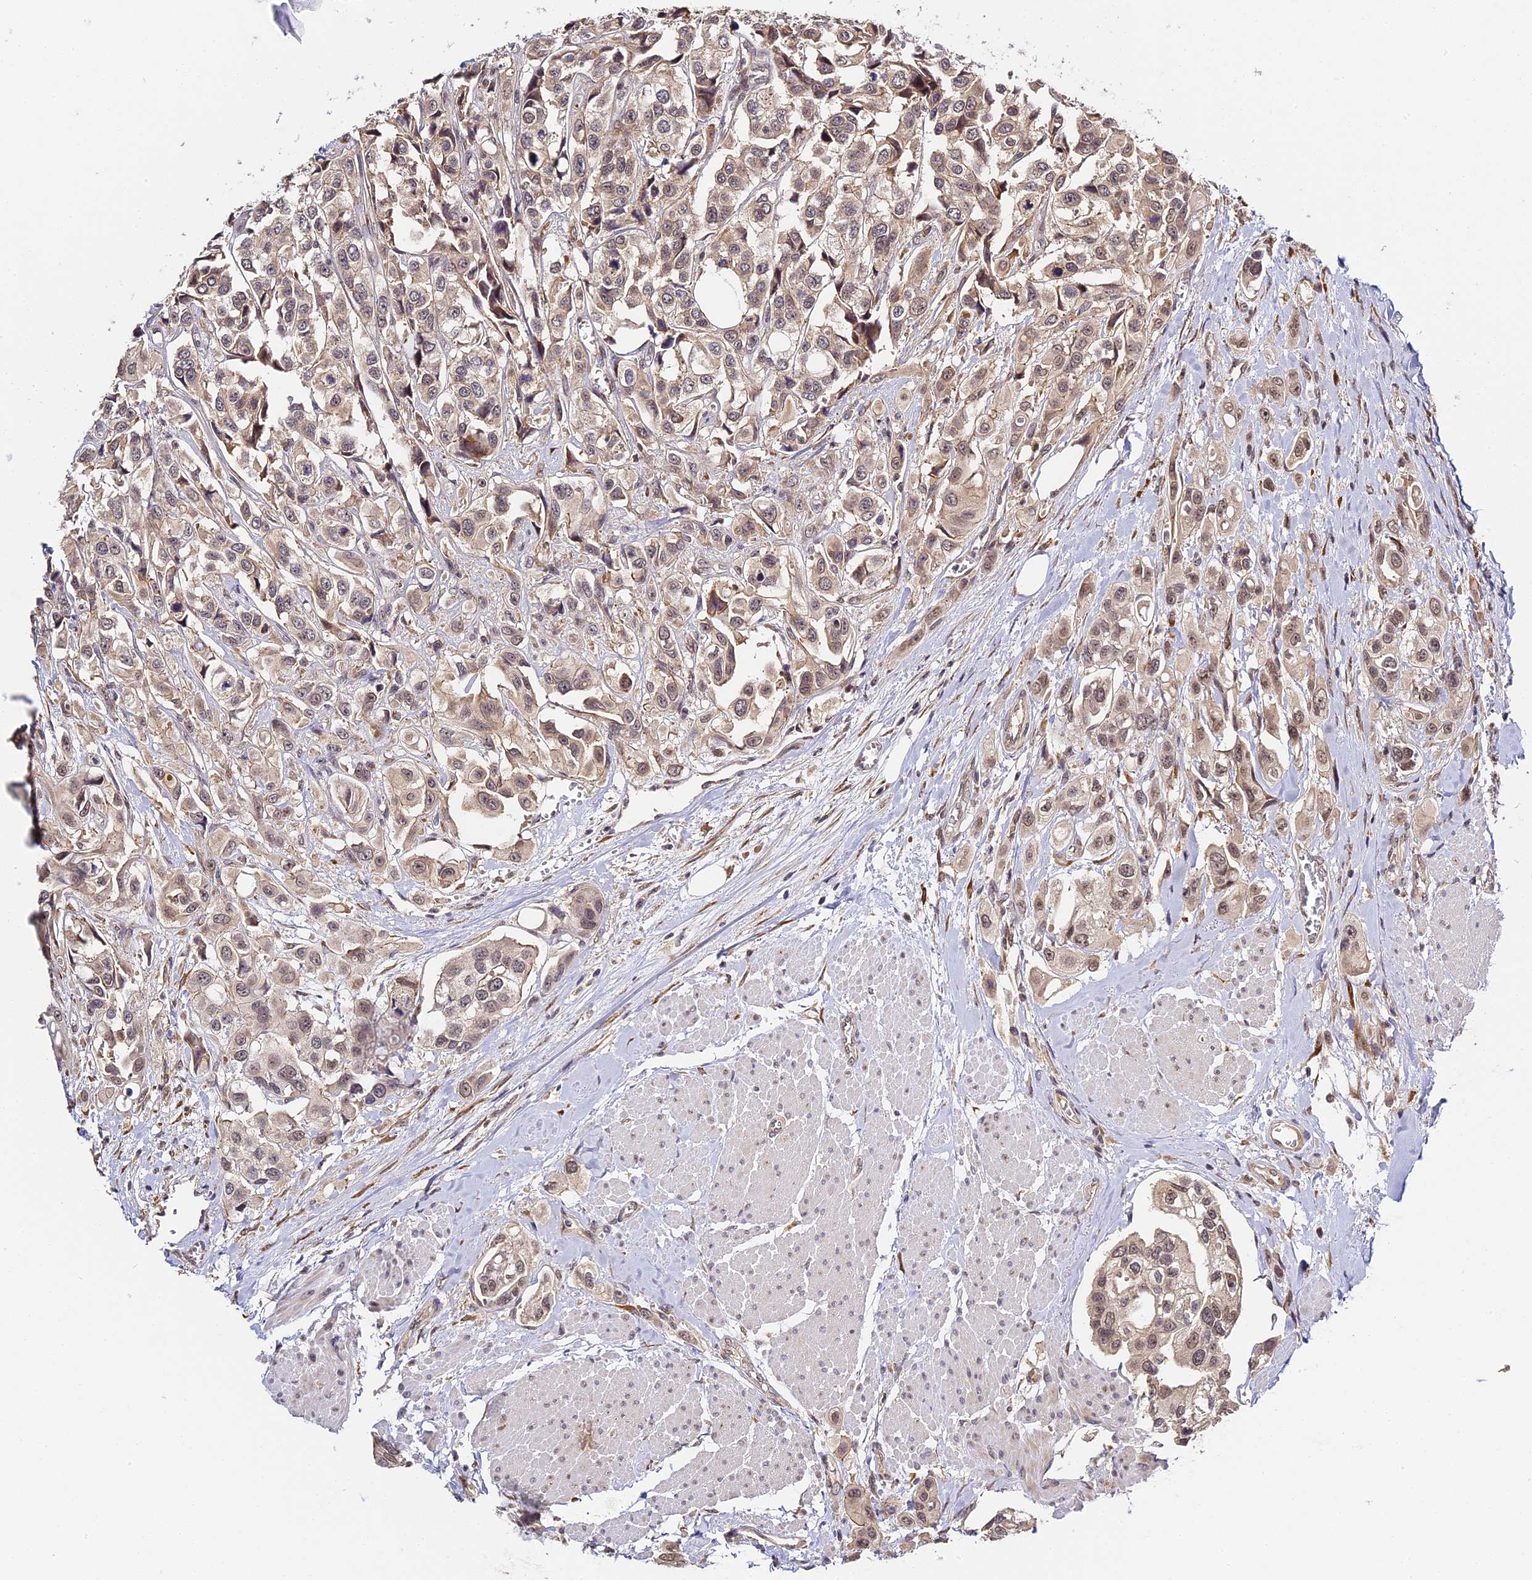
{"staining": {"intensity": "weak", "quantity": ">75%", "location": "cytoplasmic/membranous,nuclear"}, "tissue": "urothelial cancer", "cell_type": "Tumor cells", "image_type": "cancer", "snomed": [{"axis": "morphology", "description": "Urothelial carcinoma, High grade"}, {"axis": "topography", "description": "Urinary bladder"}], "caption": "Tumor cells reveal weak cytoplasmic/membranous and nuclear staining in approximately >75% of cells in high-grade urothelial carcinoma. (Stains: DAB in brown, nuclei in blue, Microscopy: brightfield microscopy at high magnification).", "gene": "IMPACT", "patient": {"sex": "male", "age": 67}}